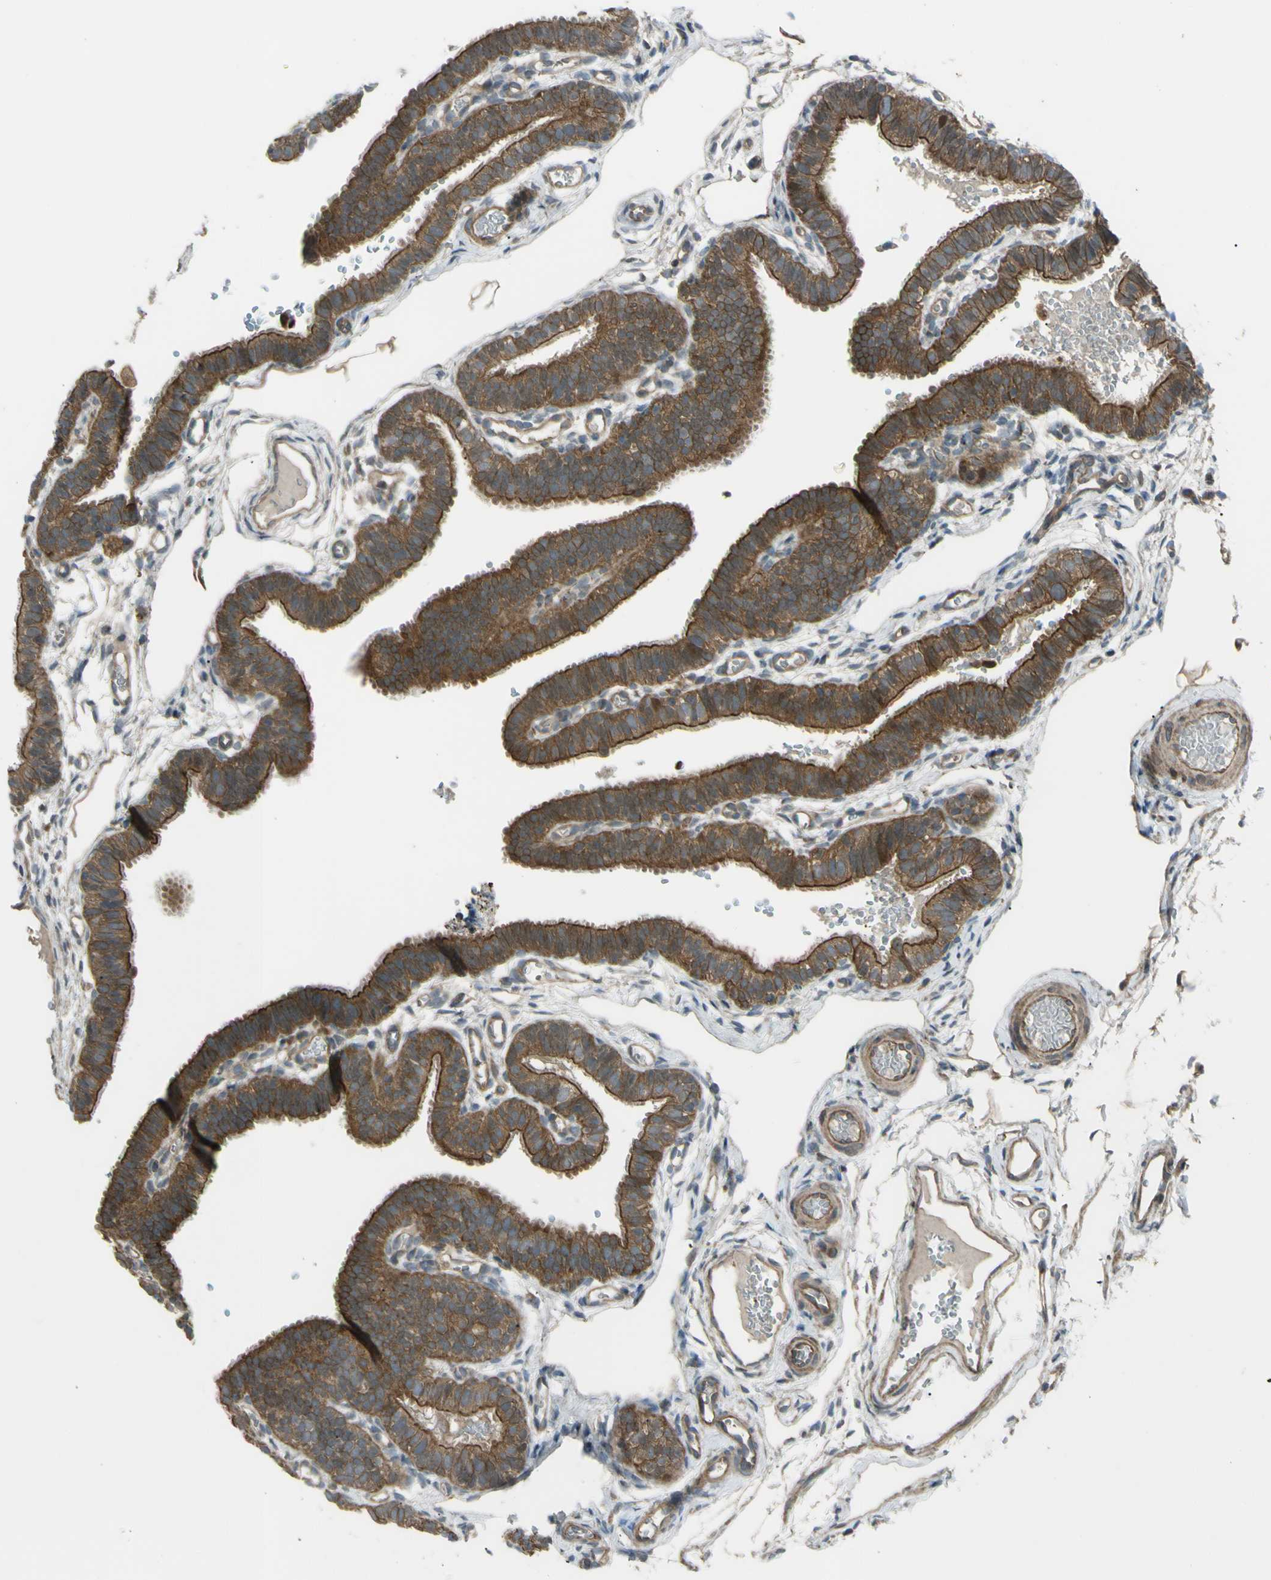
{"staining": {"intensity": "strong", "quantity": ">75%", "location": "cytoplasmic/membranous"}, "tissue": "fallopian tube", "cell_type": "Glandular cells", "image_type": "normal", "snomed": [{"axis": "morphology", "description": "Normal tissue, NOS"}, {"axis": "topography", "description": "Fallopian tube"}, {"axis": "topography", "description": "Placenta"}], "caption": "Brown immunohistochemical staining in benign human fallopian tube reveals strong cytoplasmic/membranous positivity in about >75% of glandular cells.", "gene": "FLII", "patient": {"sex": "female", "age": 34}}